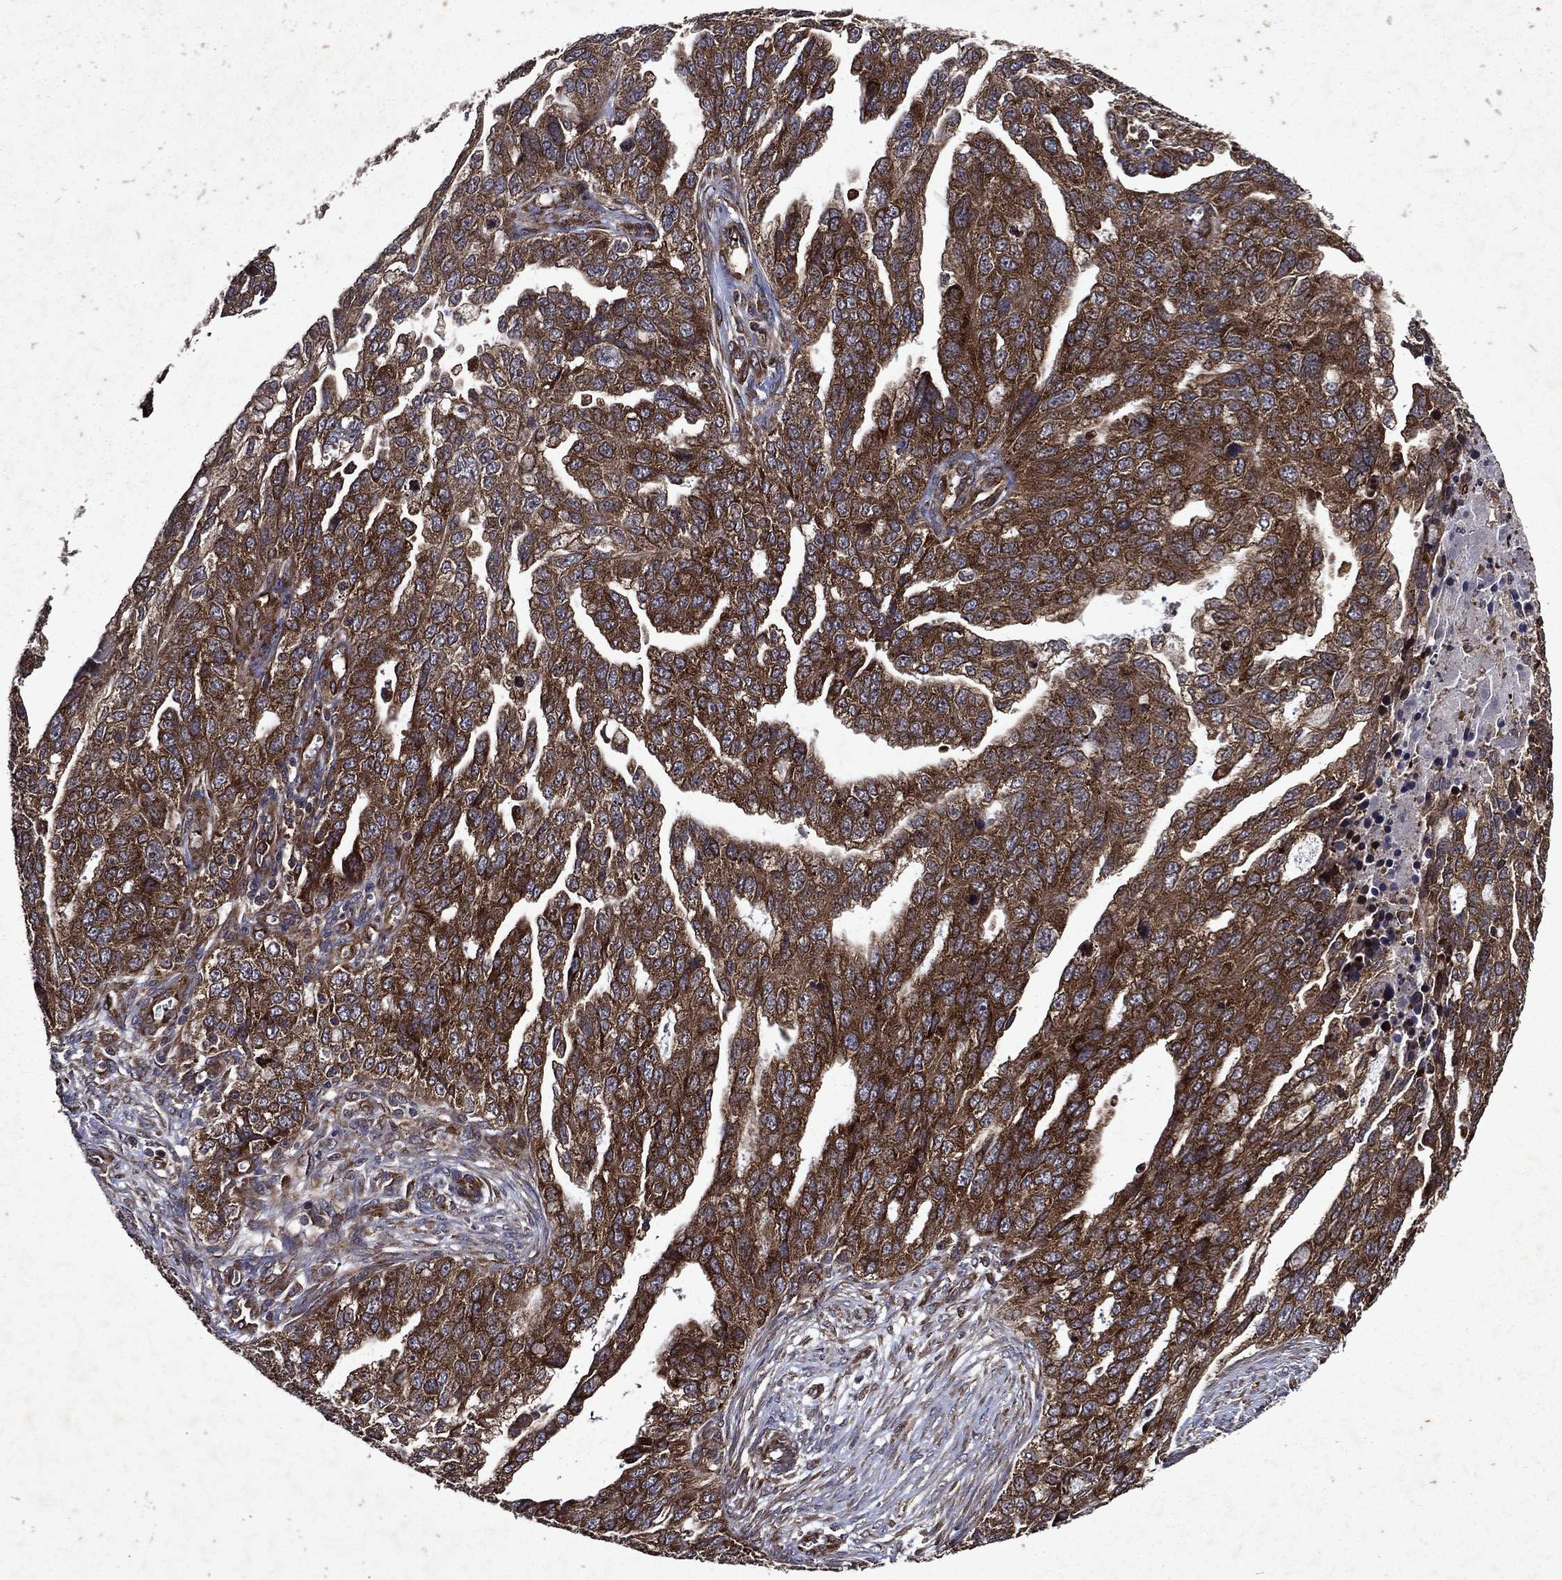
{"staining": {"intensity": "strong", "quantity": ">75%", "location": "cytoplasmic/membranous"}, "tissue": "ovarian cancer", "cell_type": "Tumor cells", "image_type": "cancer", "snomed": [{"axis": "morphology", "description": "Cystadenocarcinoma, serous, NOS"}, {"axis": "topography", "description": "Ovary"}], "caption": "A brown stain highlights strong cytoplasmic/membranous expression of a protein in ovarian cancer tumor cells.", "gene": "EIF2B4", "patient": {"sex": "female", "age": 51}}